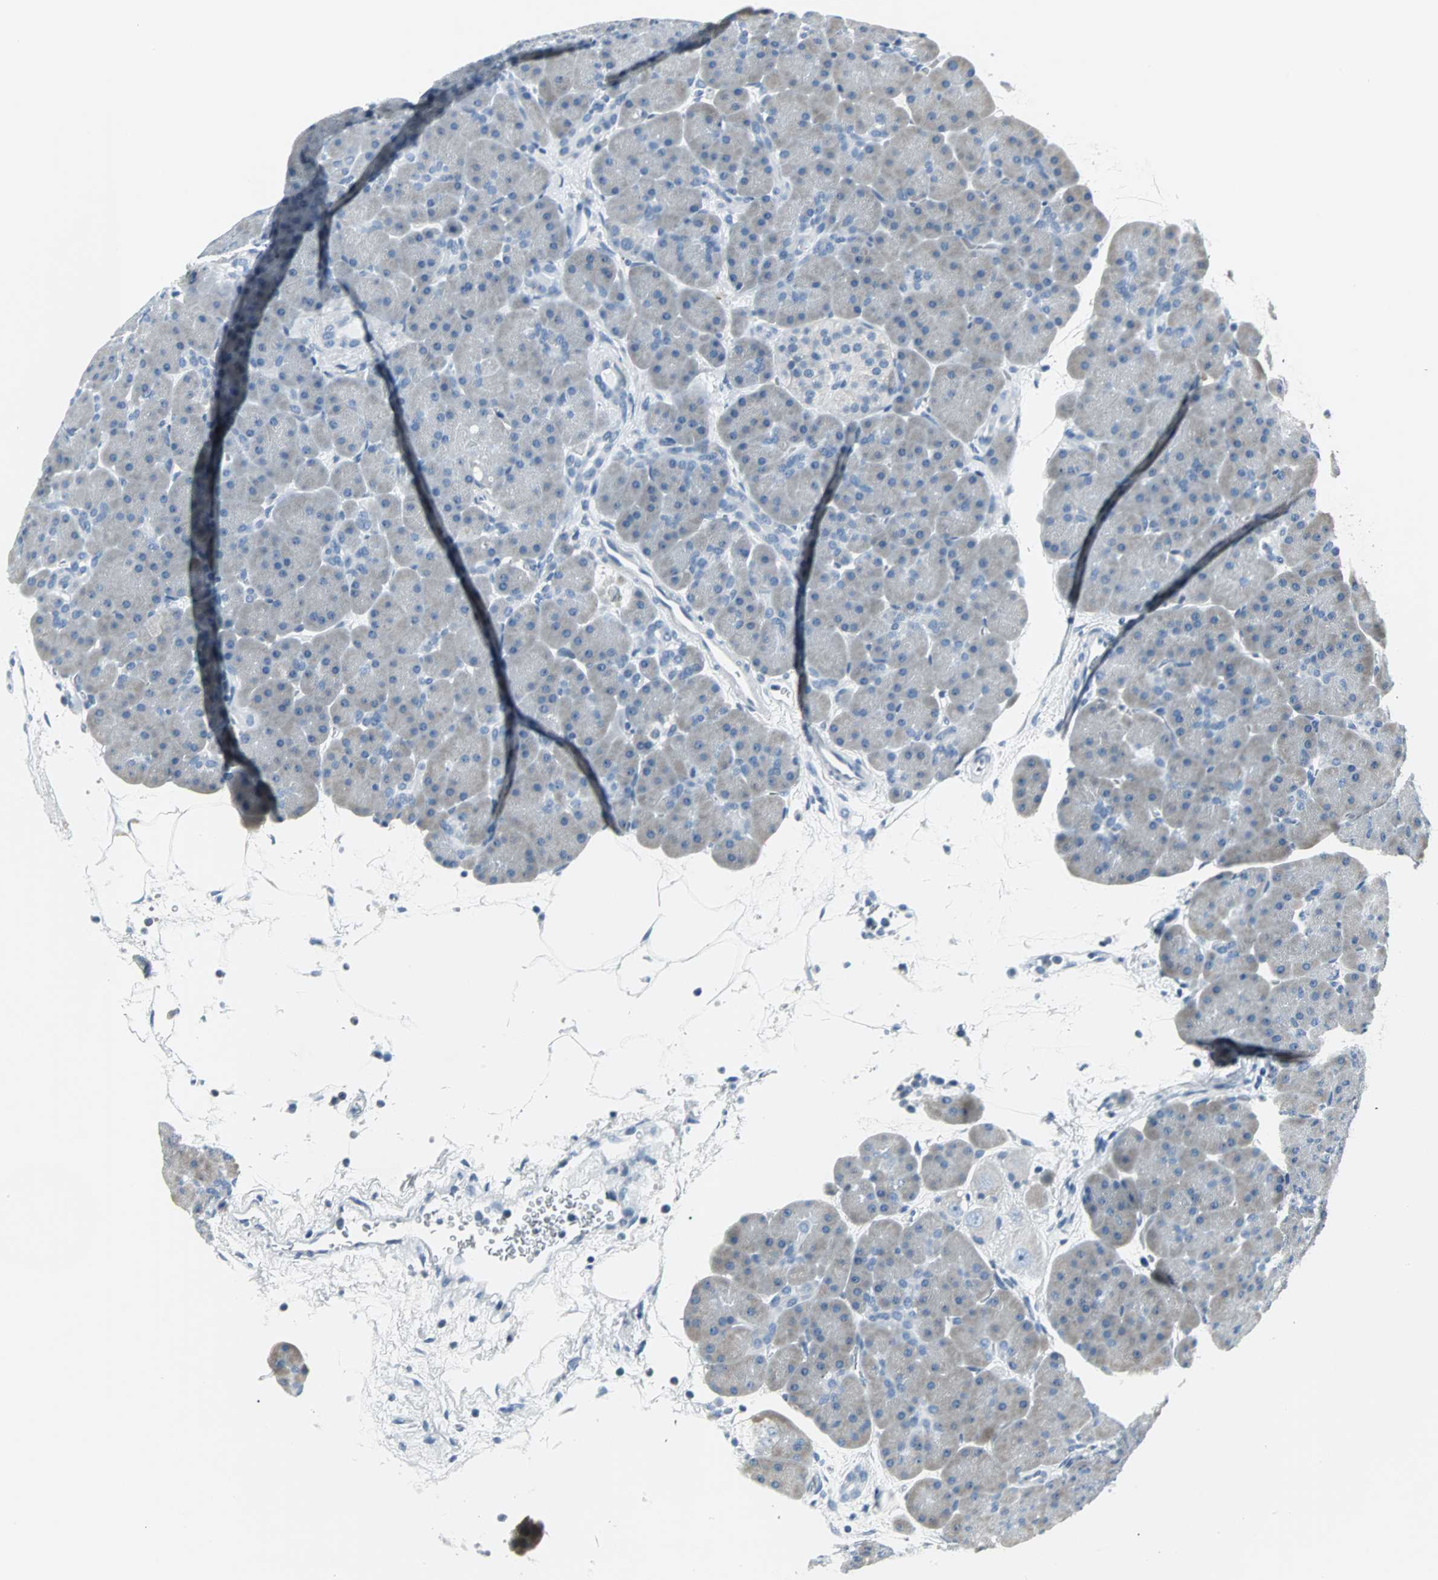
{"staining": {"intensity": "negative", "quantity": "none", "location": "none"}, "tissue": "pancreas", "cell_type": "Exocrine glandular cells", "image_type": "normal", "snomed": [{"axis": "morphology", "description": "Normal tissue, NOS"}, {"axis": "topography", "description": "Pancreas"}], "caption": "DAB immunohistochemical staining of normal pancreas demonstrates no significant expression in exocrine glandular cells.", "gene": "SLC2A5", "patient": {"sex": "male", "age": 66}}